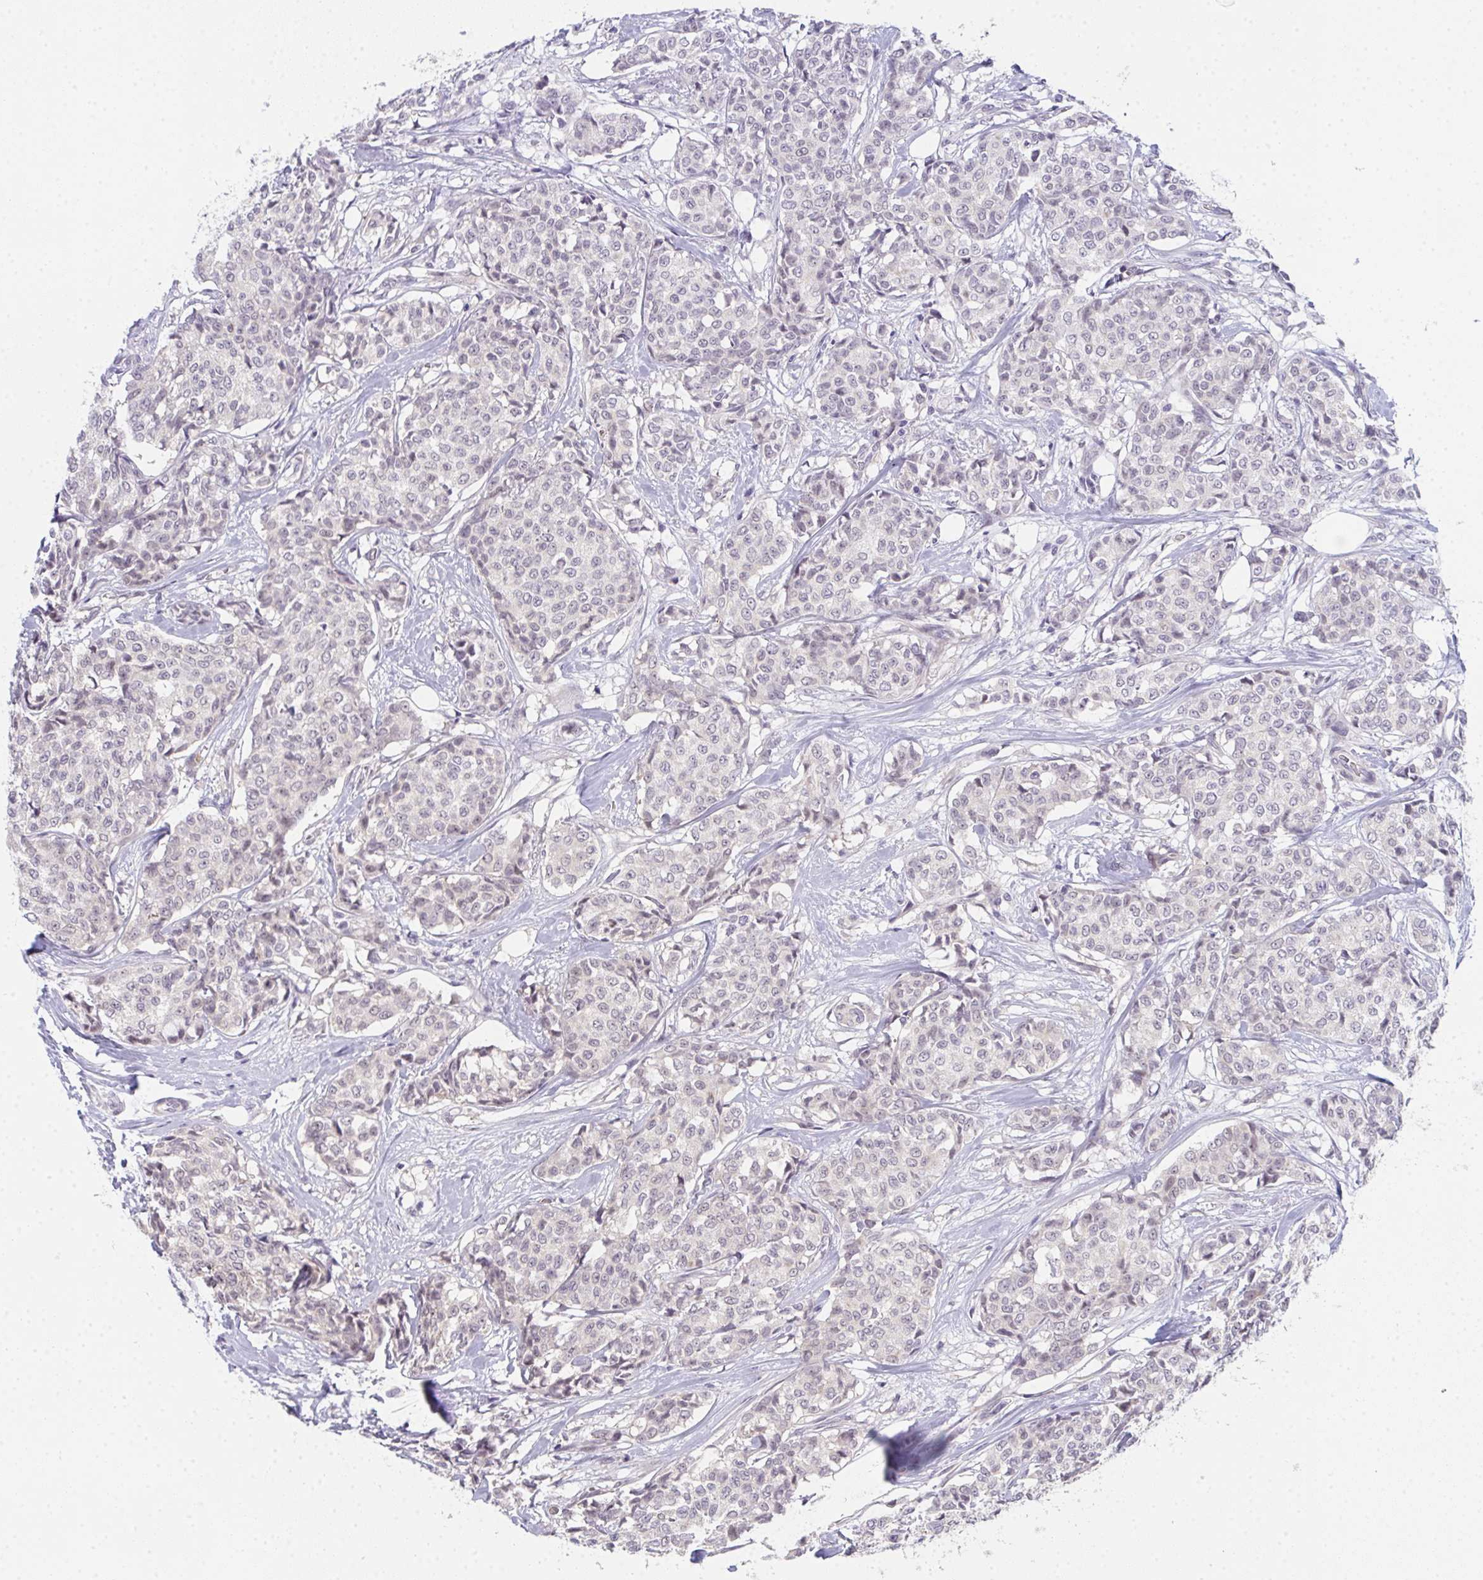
{"staining": {"intensity": "weak", "quantity": "<25%", "location": "nuclear"}, "tissue": "breast cancer", "cell_type": "Tumor cells", "image_type": "cancer", "snomed": [{"axis": "morphology", "description": "Duct carcinoma"}, {"axis": "topography", "description": "Breast"}], "caption": "High power microscopy photomicrograph of an immunohistochemistry (IHC) image of breast cancer, revealing no significant expression in tumor cells.", "gene": "RIOK1", "patient": {"sex": "female", "age": 91}}